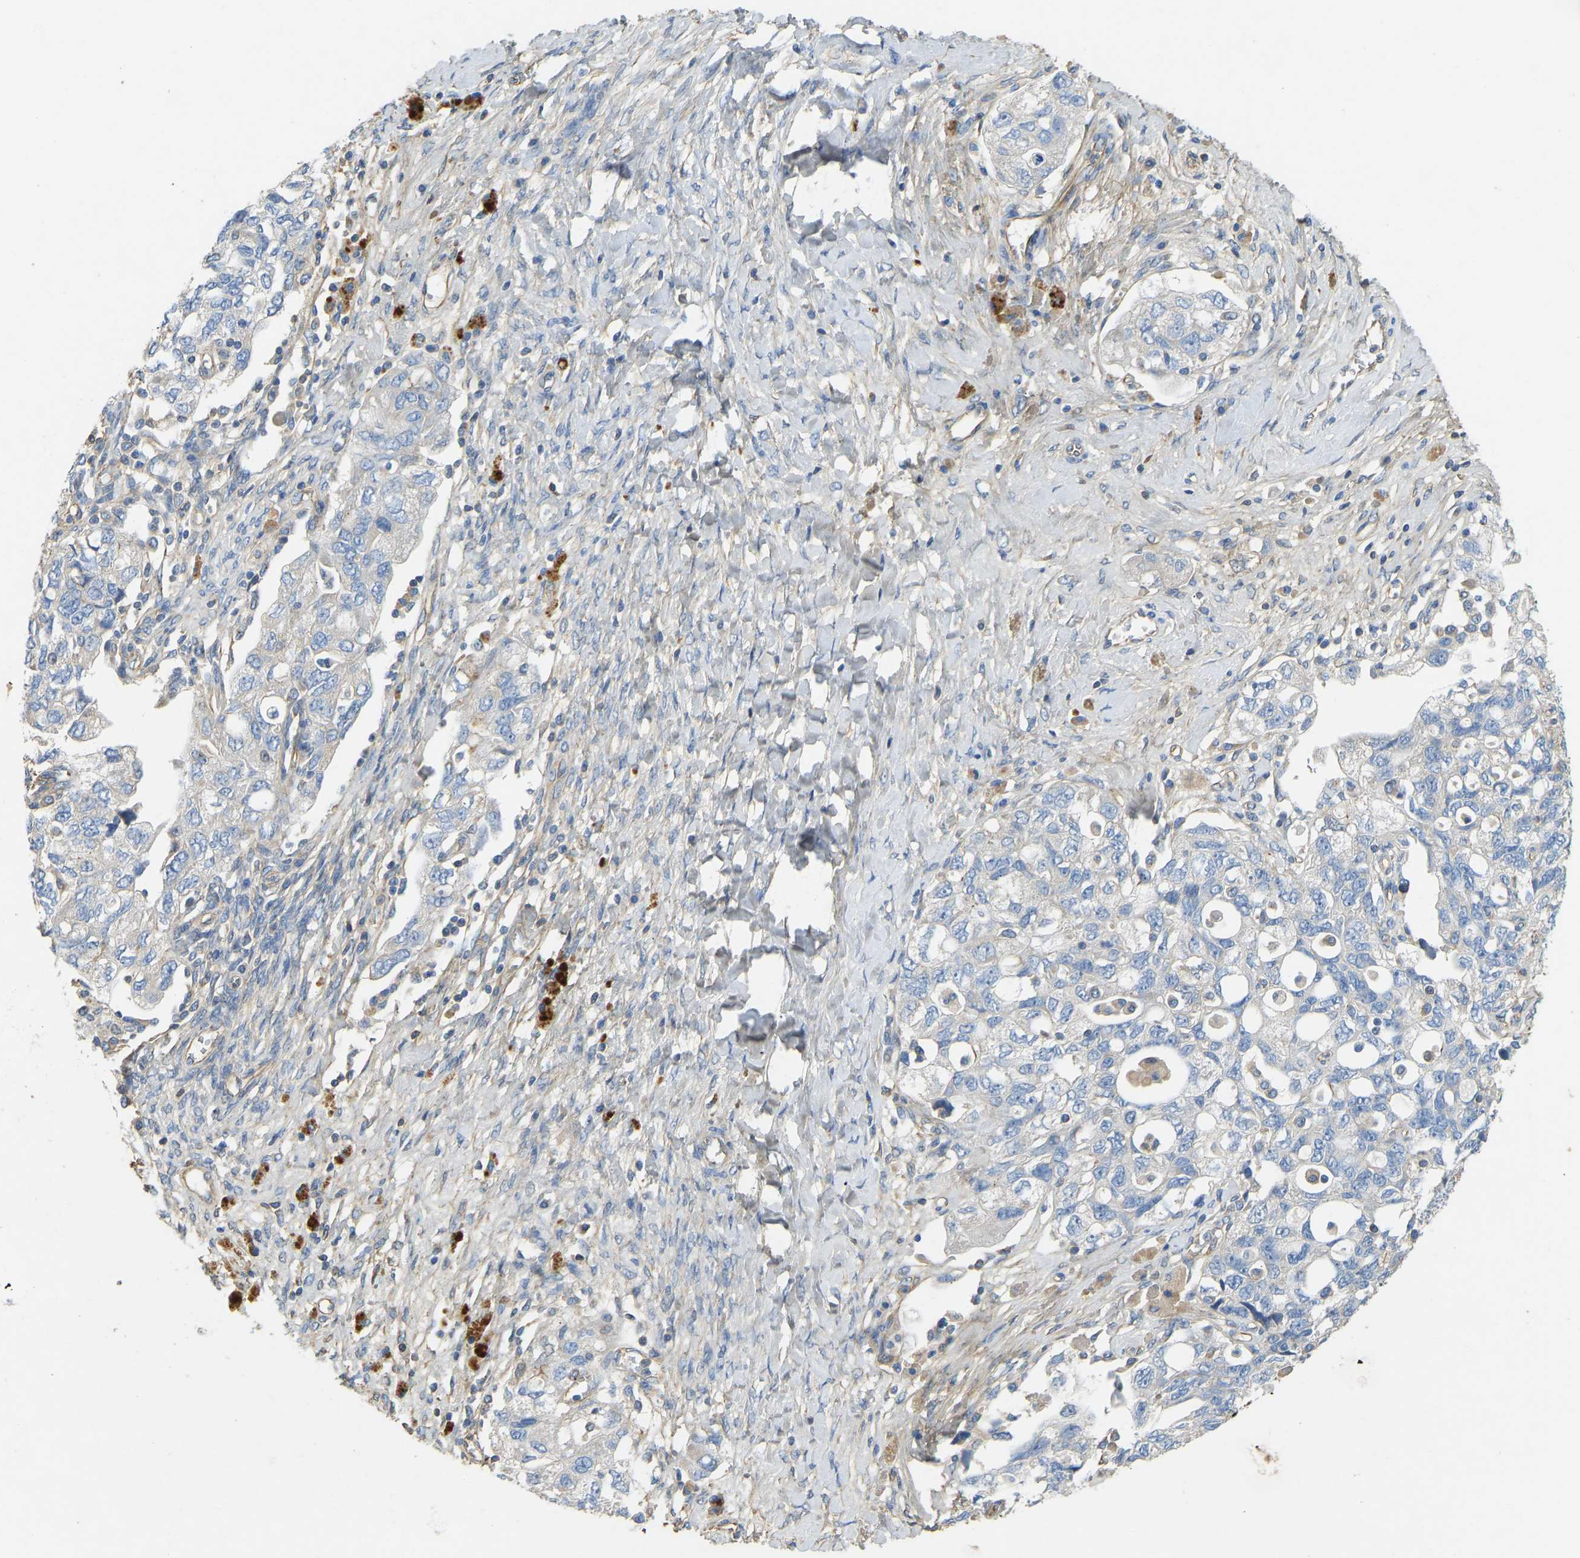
{"staining": {"intensity": "negative", "quantity": "none", "location": "none"}, "tissue": "ovarian cancer", "cell_type": "Tumor cells", "image_type": "cancer", "snomed": [{"axis": "morphology", "description": "Carcinoma, NOS"}, {"axis": "morphology", "description": "Cystadenocarcinoma, serous, NOS"}, {"axis": "topography", "description": "Ovary"}], "caption": "There is no significant expression in tumor cells of carcinoma (ovarian). The staining was performed using DAB (3,3'-diaminobenzidine) to visualize the protein expression in brown, while the nuclei were stained in blue with hematoxylin (Magnification: 20x).", "gene": "TECTA", "patient": {"sex": "female", "age": 69}}